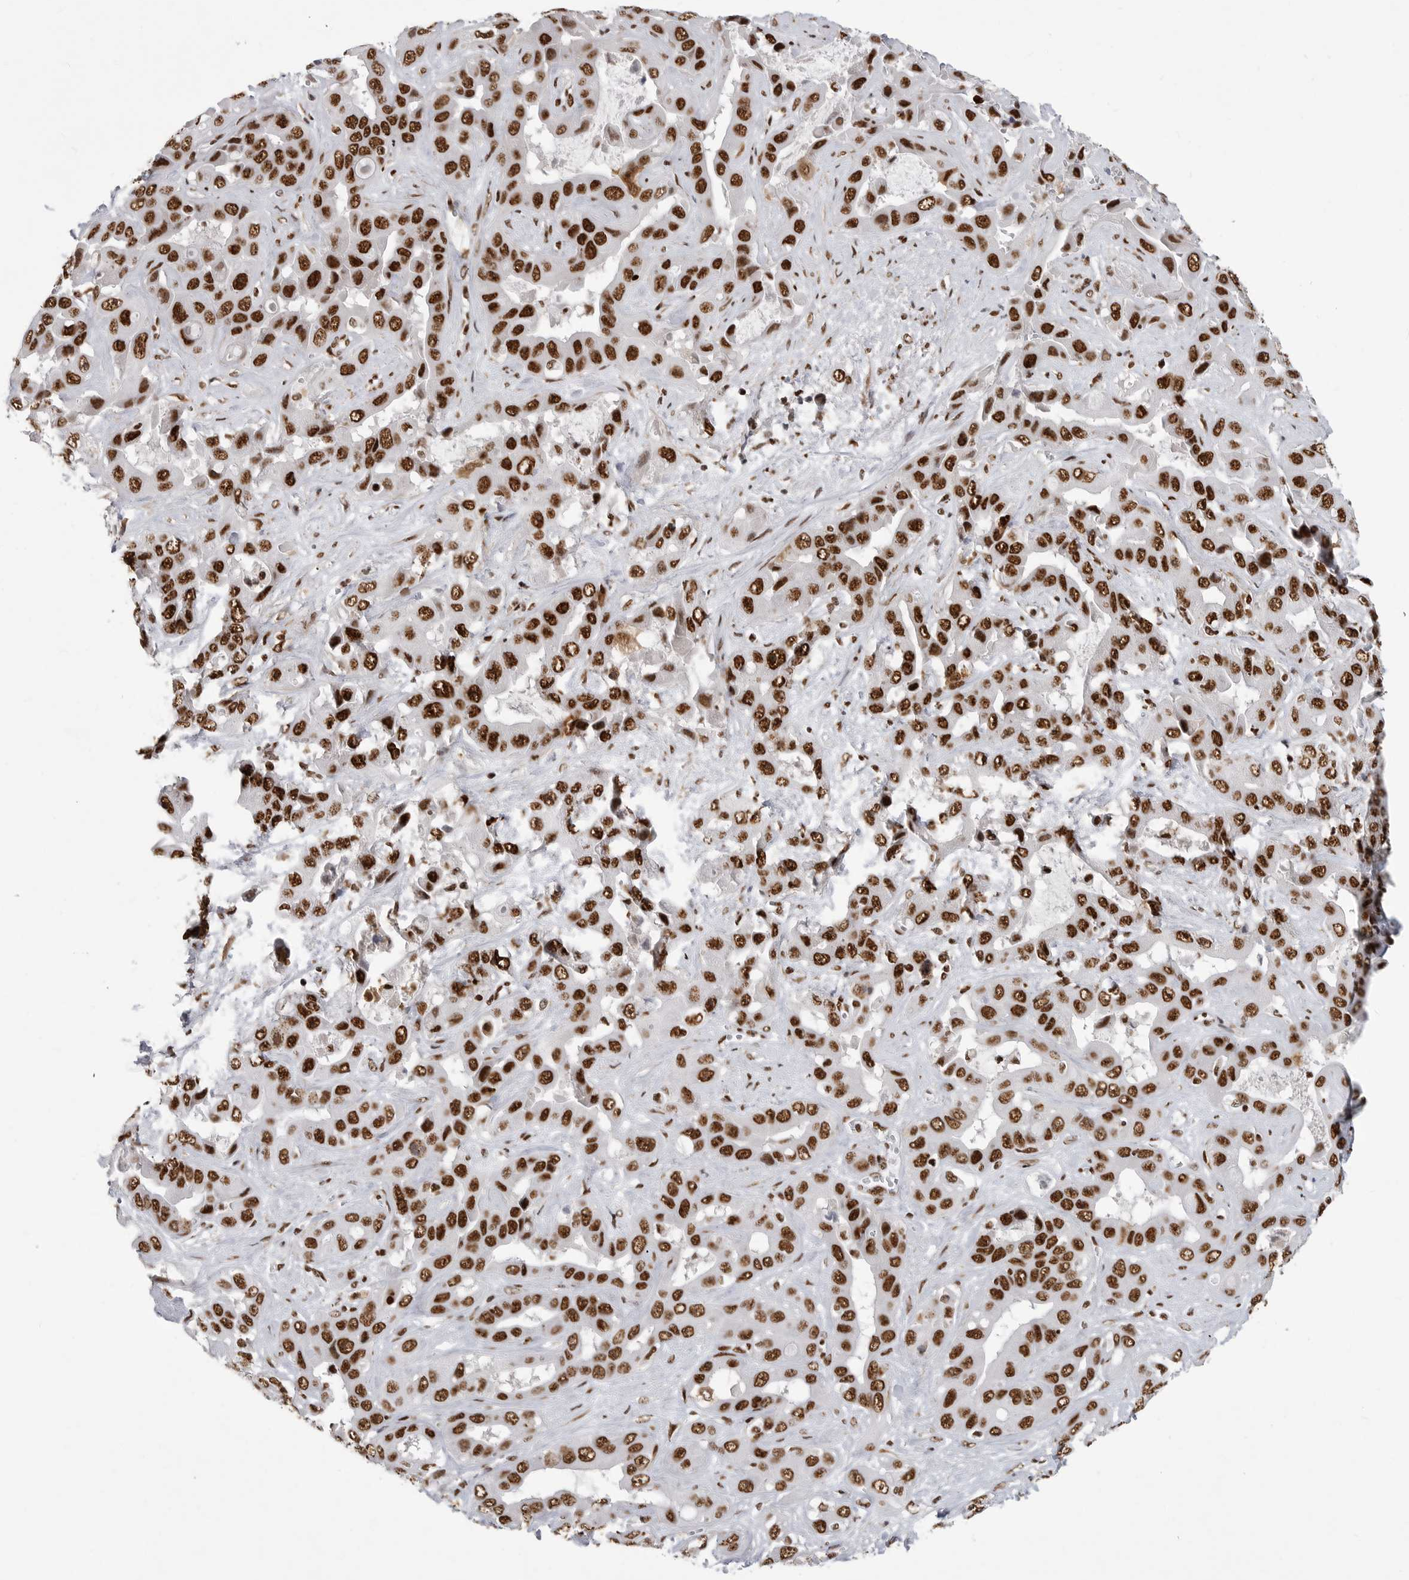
{"staining": {"intensity": "strong", "quantity": ">75%", "location": "nuclear"}, "tissue": "liver cancer", "cell_type": "Tumor cells", "image_type": "cancer", "snomed": [{"axis": "morphology", "description": "Cholangiocarcinoma"}, {"axis": "topography", "description": "Liver"}], "caption": "Immunohistochemistry (IHC) micrograph of liver cancer (cholangiocarcinoma) stained for a protein (brown), which shows high levels of strong nuclear staining in about >75% of tumor cells.", "gene": "BCLAF1", "patient": {"sex": "female", "age": 52}}